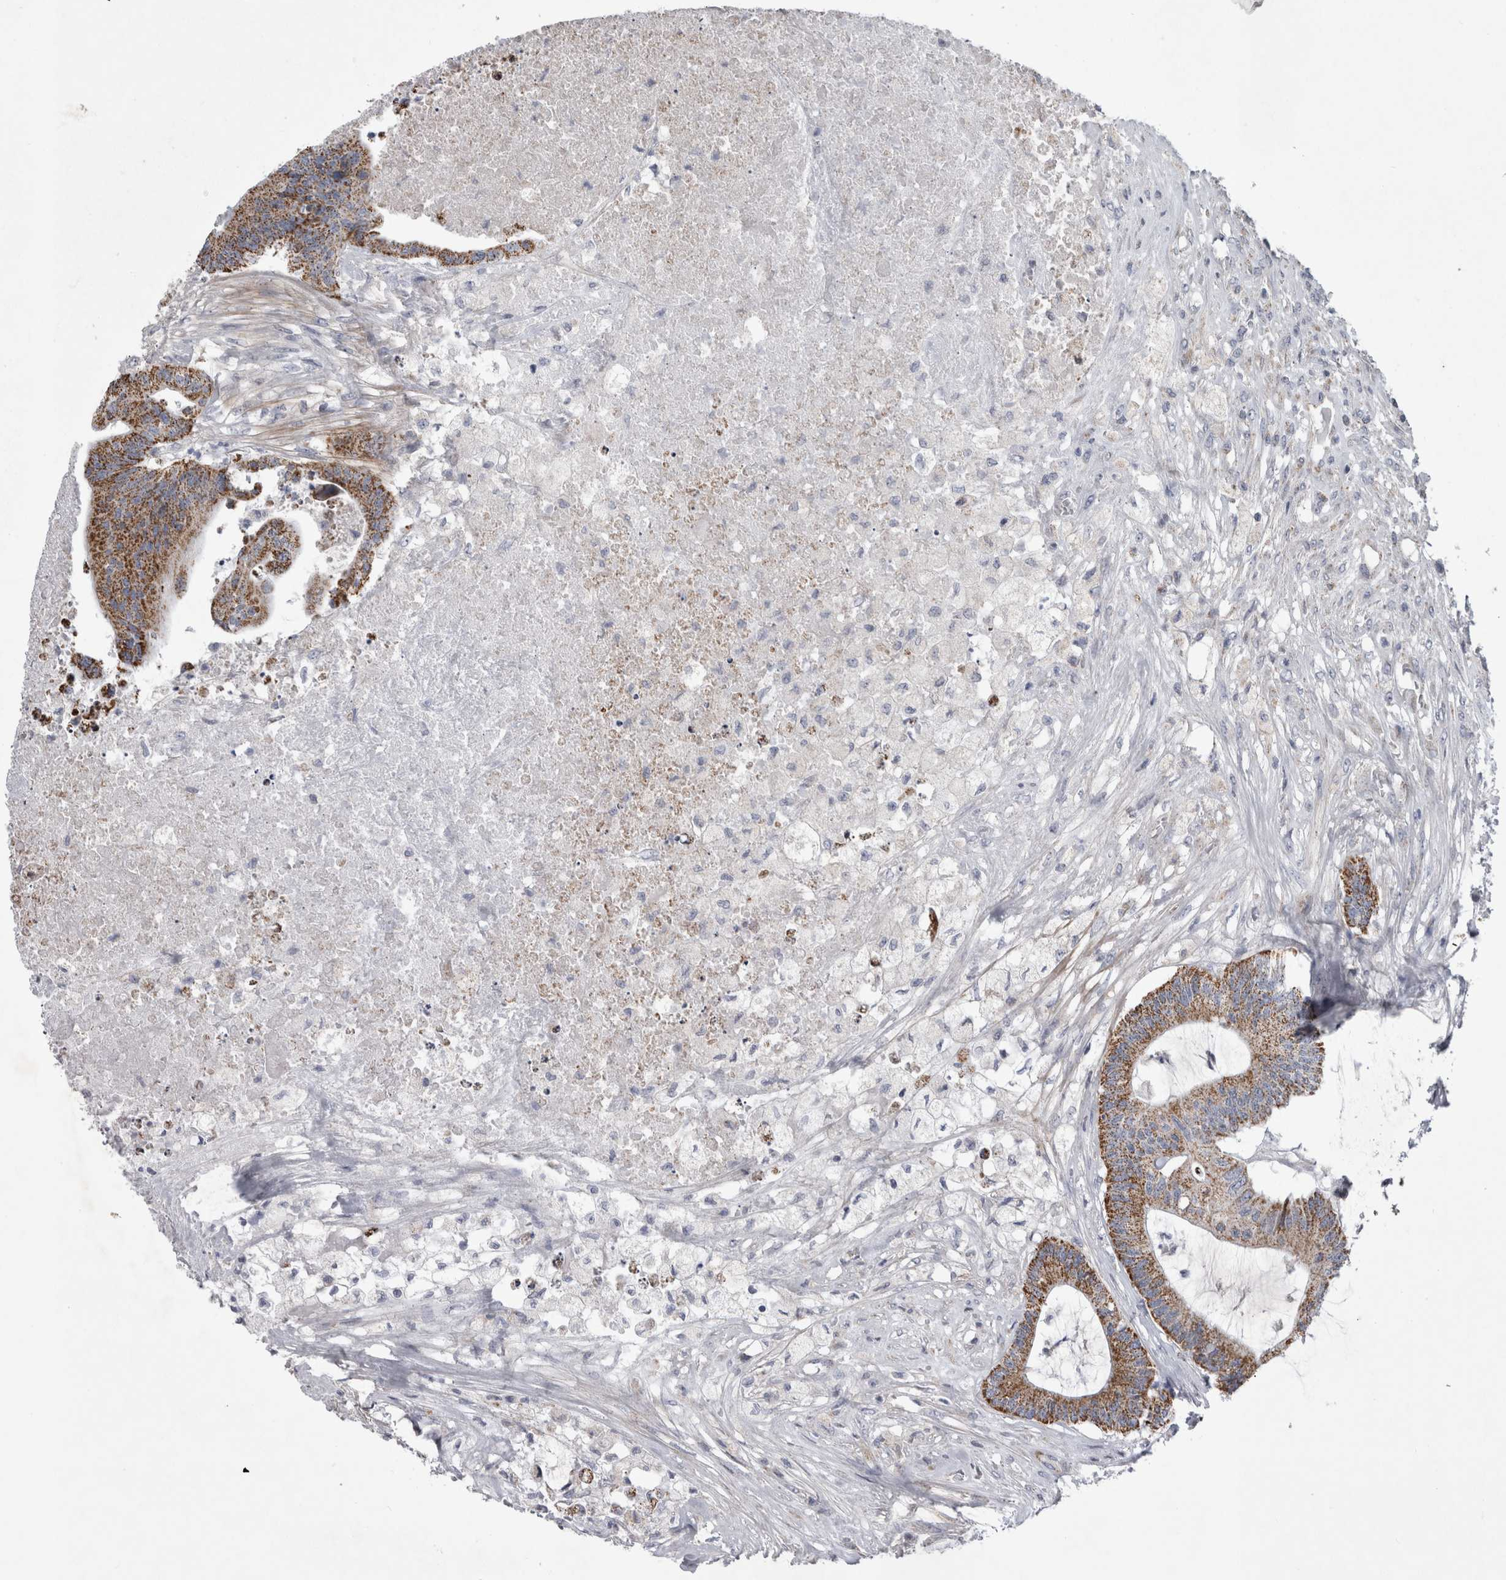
{"staining": {"intensity": "moderate", "quantity": ">75%", "location": "cytoplasmic/membranous"}, "tissue": "colorectal cancer", "cell_type": "Tumor cells", "image_type": "cancer", "snomed": [{"axis": "morphology", "description": "Adenocarcinoma, NOS"}, {"axis": "topography", "description": "Colon"}], "caption": "Brown immunohistochemical staining in human adenocarcinoma (colorectal) displays moderate cytoplasmic/membranous staining in about >75% of tumor cells.", "gene": "HDHD3", "patient": {"sex": "female", "age": 84}}